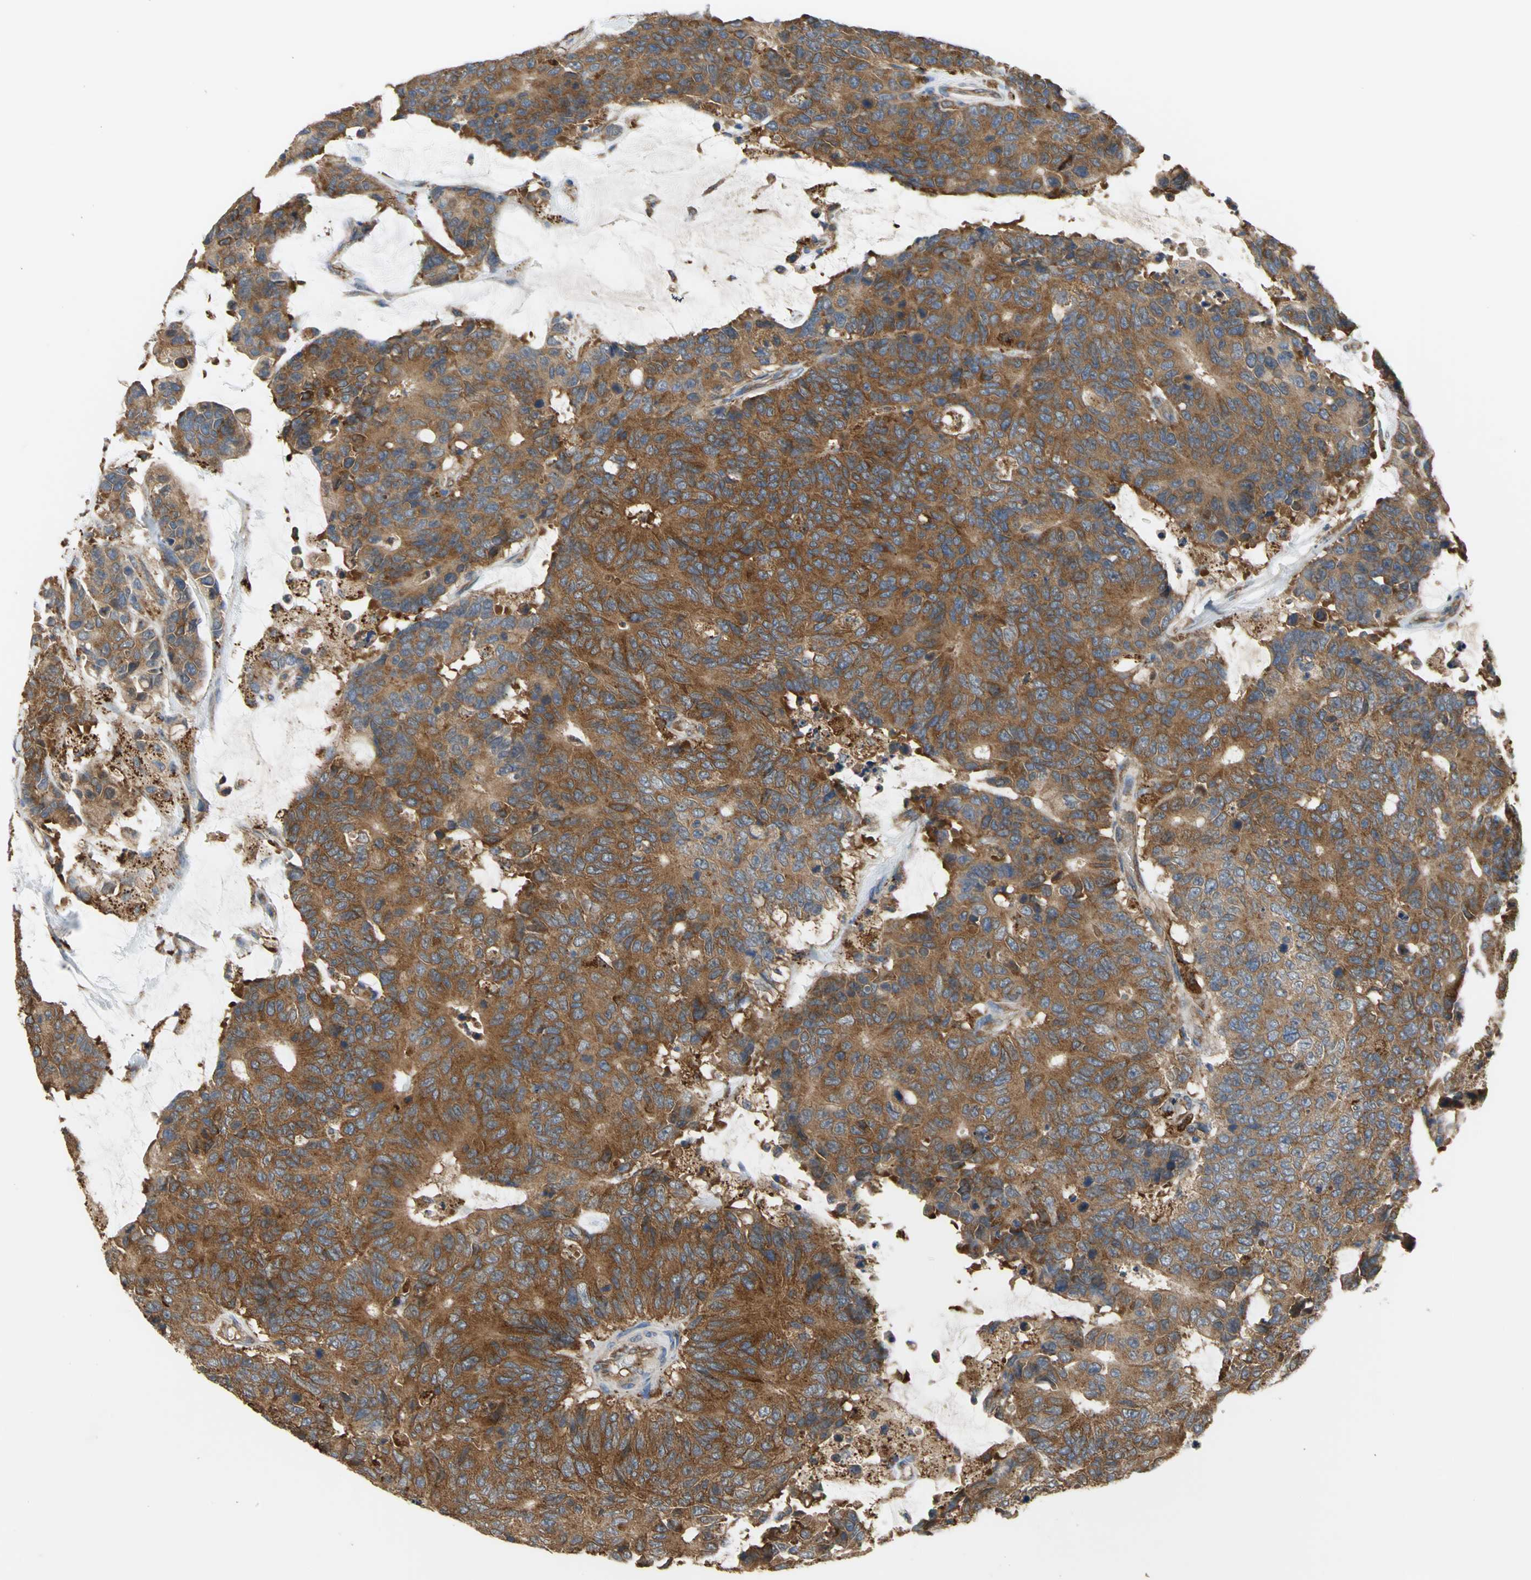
{"staining": {"intensity": "strong", "quantity": ">75%", "location": "cytoplasmic/membranous"}, "tissue": "colorectal cancer", "cell_type": "Tumor cells", "image_type": "cancer", "snomed": [{"axis": "morphology", "description": "Adenocarcinoma, NOS"}, {"axis": "topography", "description": "Colon"}], "caption": "Immunohistochemistry (IHC) (DAB (3,3'-diaminobenzidine)) staining of human colorectal adenocarcinoma demonstrates strong cytoplasmic/membranous protein positivity in about >75% of tumor cells. Ihc stains the protein in brown and the nuclei are stained blue.", "gene": "DIAPH2", "patient": {"sex": "female", "age": 86}}